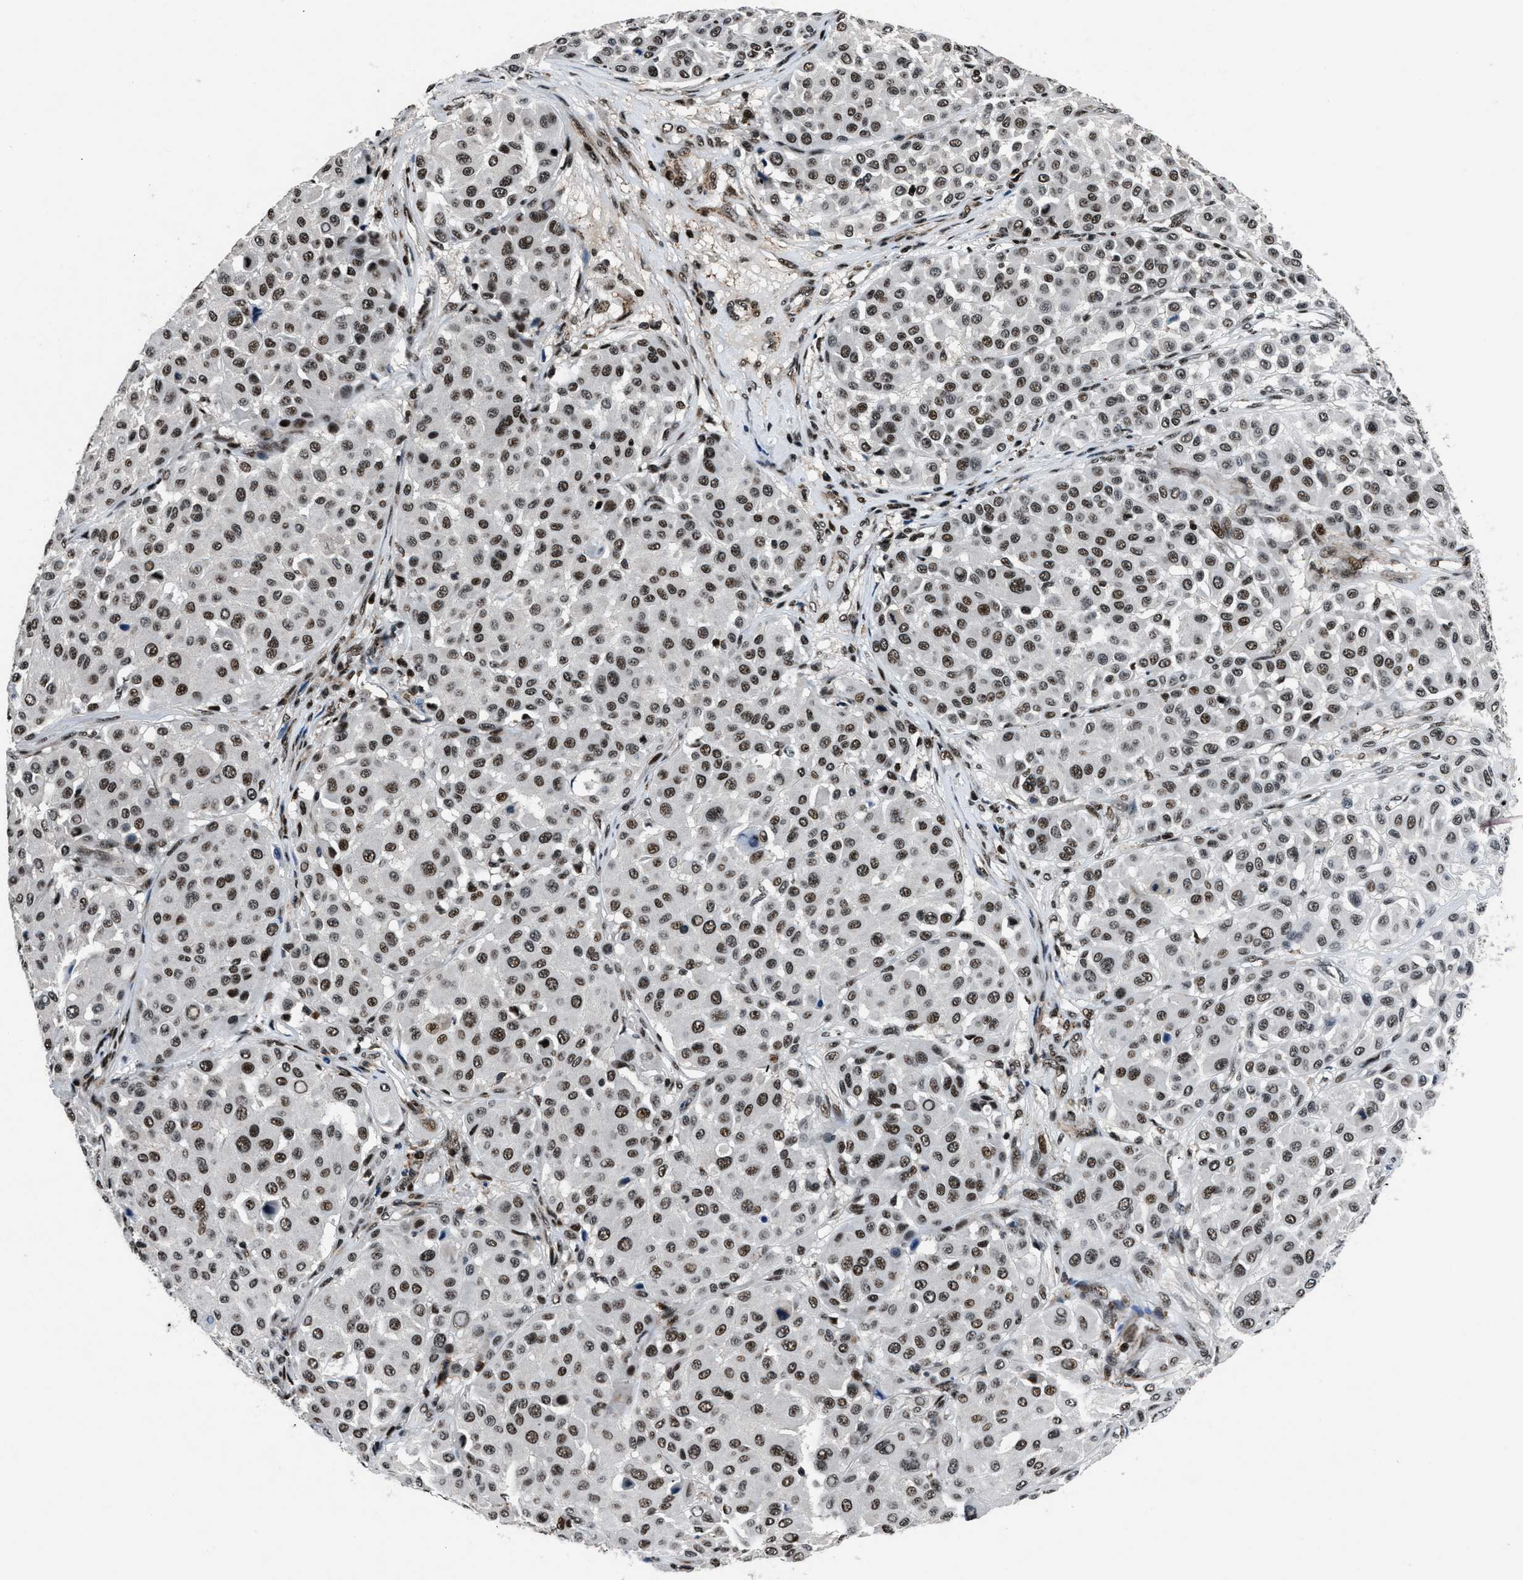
{"staining": {"intensity": "strong", "quantity": ">75%", "location": "nuclear"}, "tissue": "melanoma", "cell_type": "Tumor cells", "image_type": "cancer", "snomed": [{"axis": "morphology", "description": "Malignant melanoma, Metastatic site"}, {"axis": "topography", "description": "Soft tissue"}], "caption": "Protein expression analysis of malignant melanoma (metastatic site) shows strong nuclear positivity in about >75% of tumor cells.", "gene": "SMARCB1", "patient": {"sex": "male", "age": 41}}